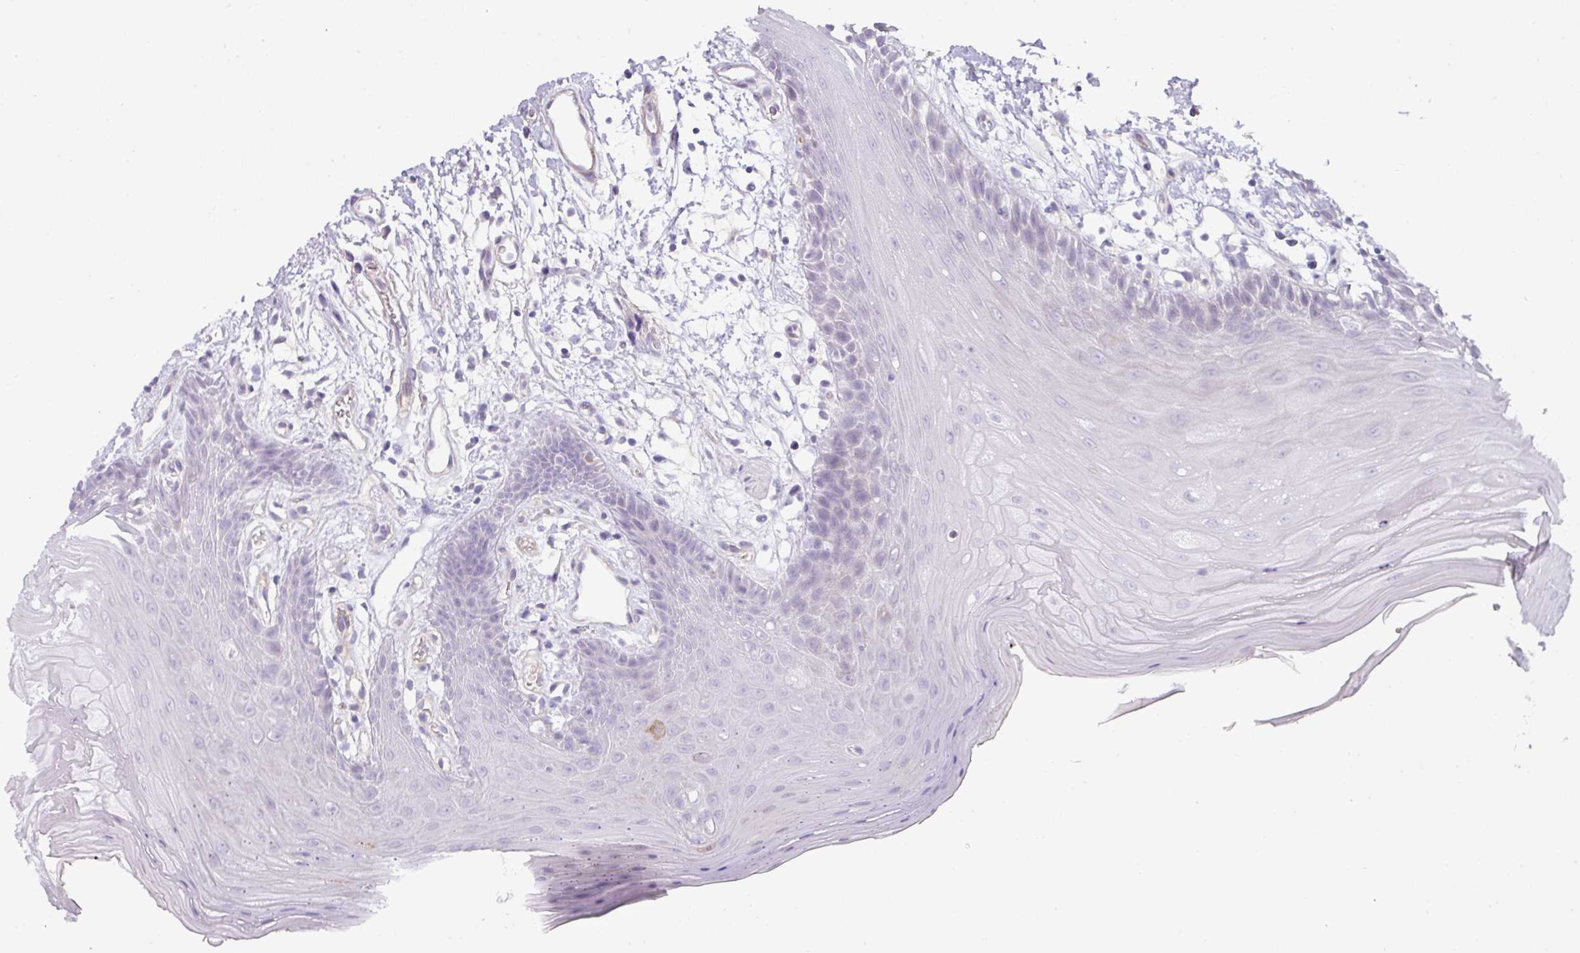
{"staining": {"intensity": "negative", "quantity": "none", "location": "none"}, "tissue": "oral mucosa", "cell_type": "Squamous epithelial cells", "image_type": "normal", "snomed": [{"axis": "morphology", "description": "Normal tissue, NOS"}, {"axis": "topography", "description": "Oral tissue"}, {"axis": "topography", "description": "Tounge, NOS"}], "caption": "The photomicrograph exhibits no significant expression in squamous epithelial cells of oral mucosa.", "gene": "OR52N1", "patient": {"sex": "female", "age": 59}}